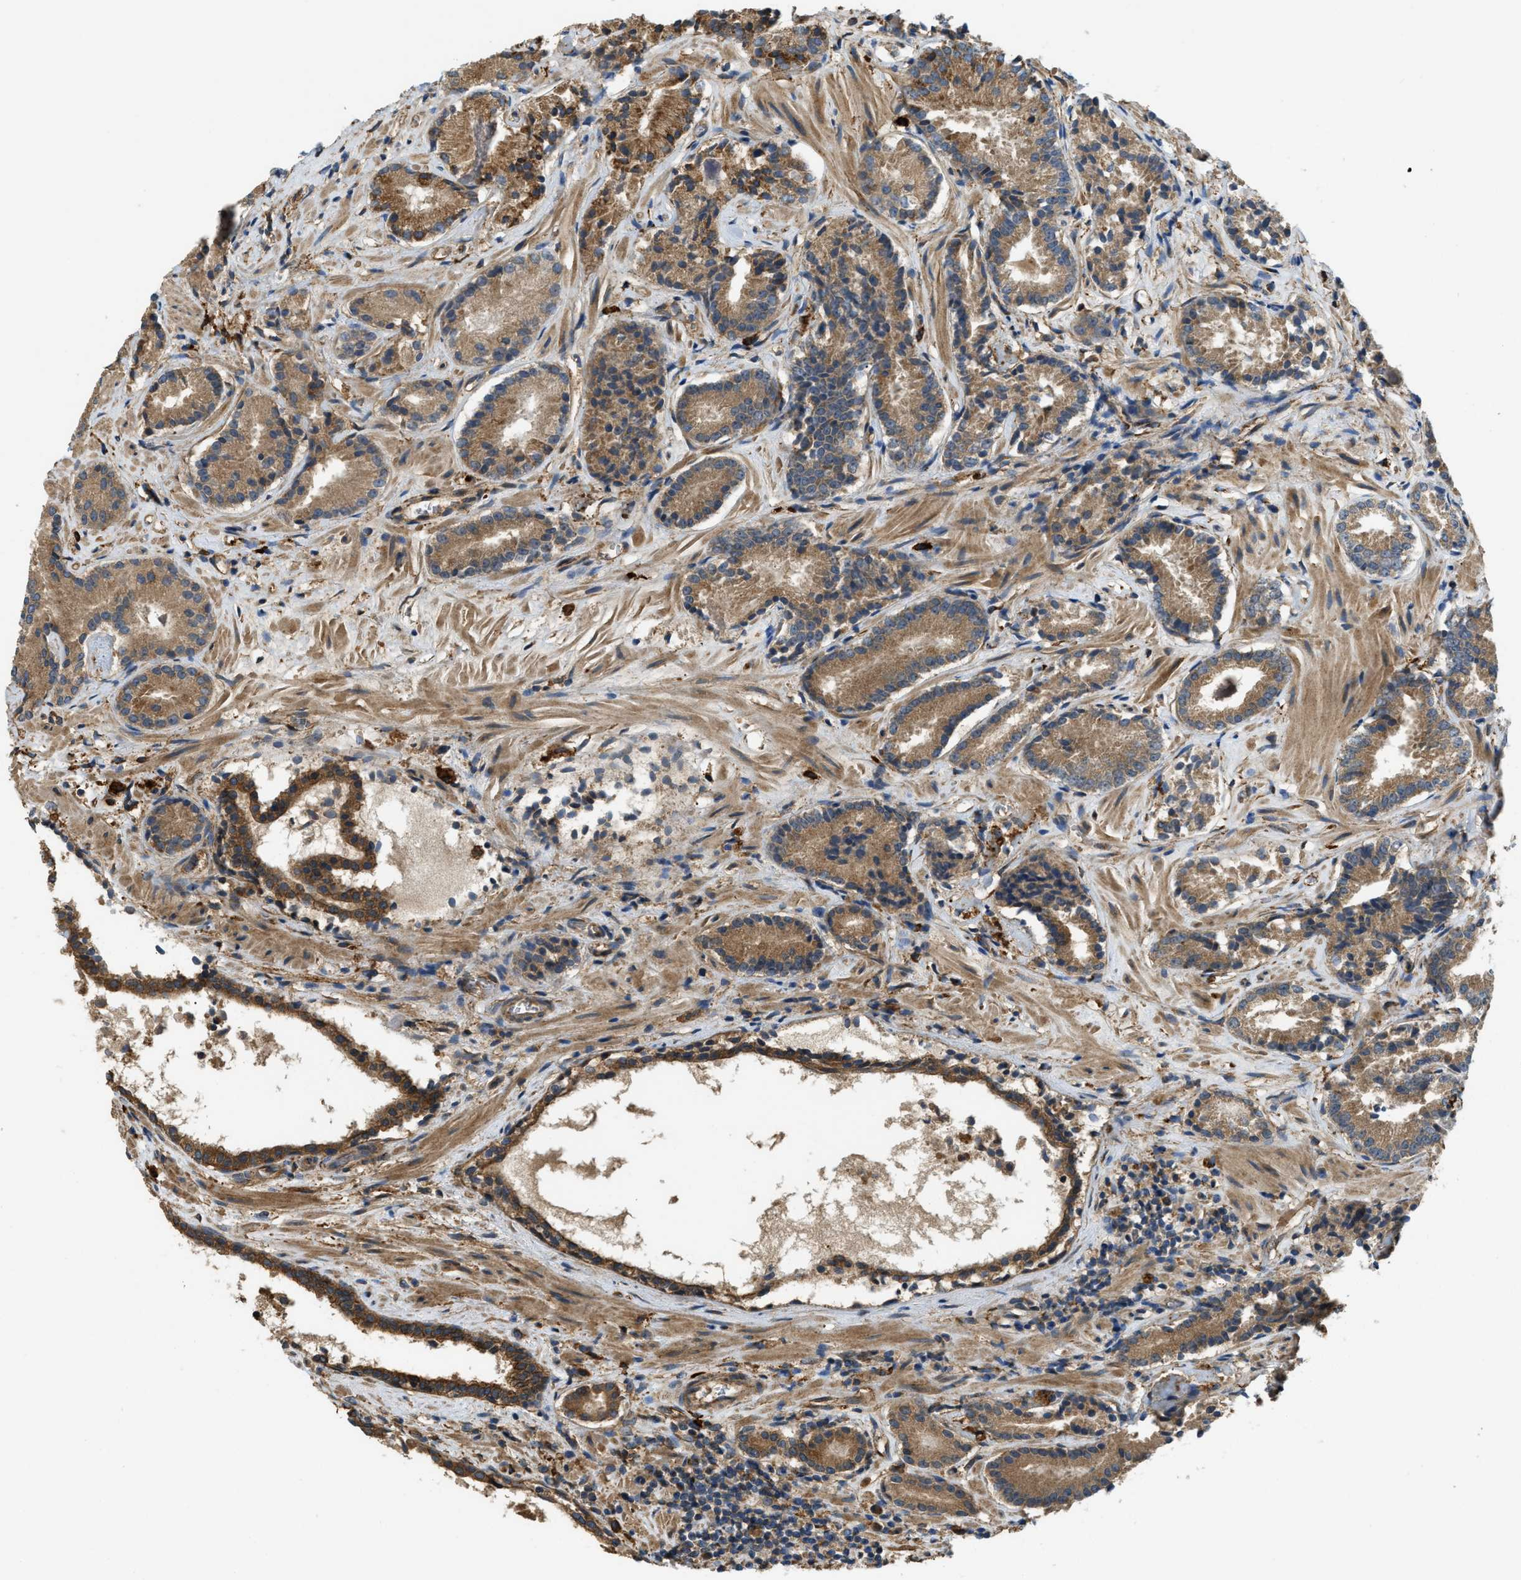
{"staining": {"intensity": "moderate", "quantity": ">75%", "location": "cytoplasmic/membranous"}, "tissue": "prostate cancer", "cell_type": "Tumor cells", "image_type": "cancer", "snomed": [{"axis": "morphology", "description": "Adenocarcinoma, Low grade"}, {"axis": "topography", "description": "Prostate"}], "caption": "Prostate cancer stained with a brown dye demonstrates moderate cytoplasmic/membranous positive expression in approximately >75% of tumor cells.", "gene": "BAG4", "patient": {"sex": "male", "age": 51}}